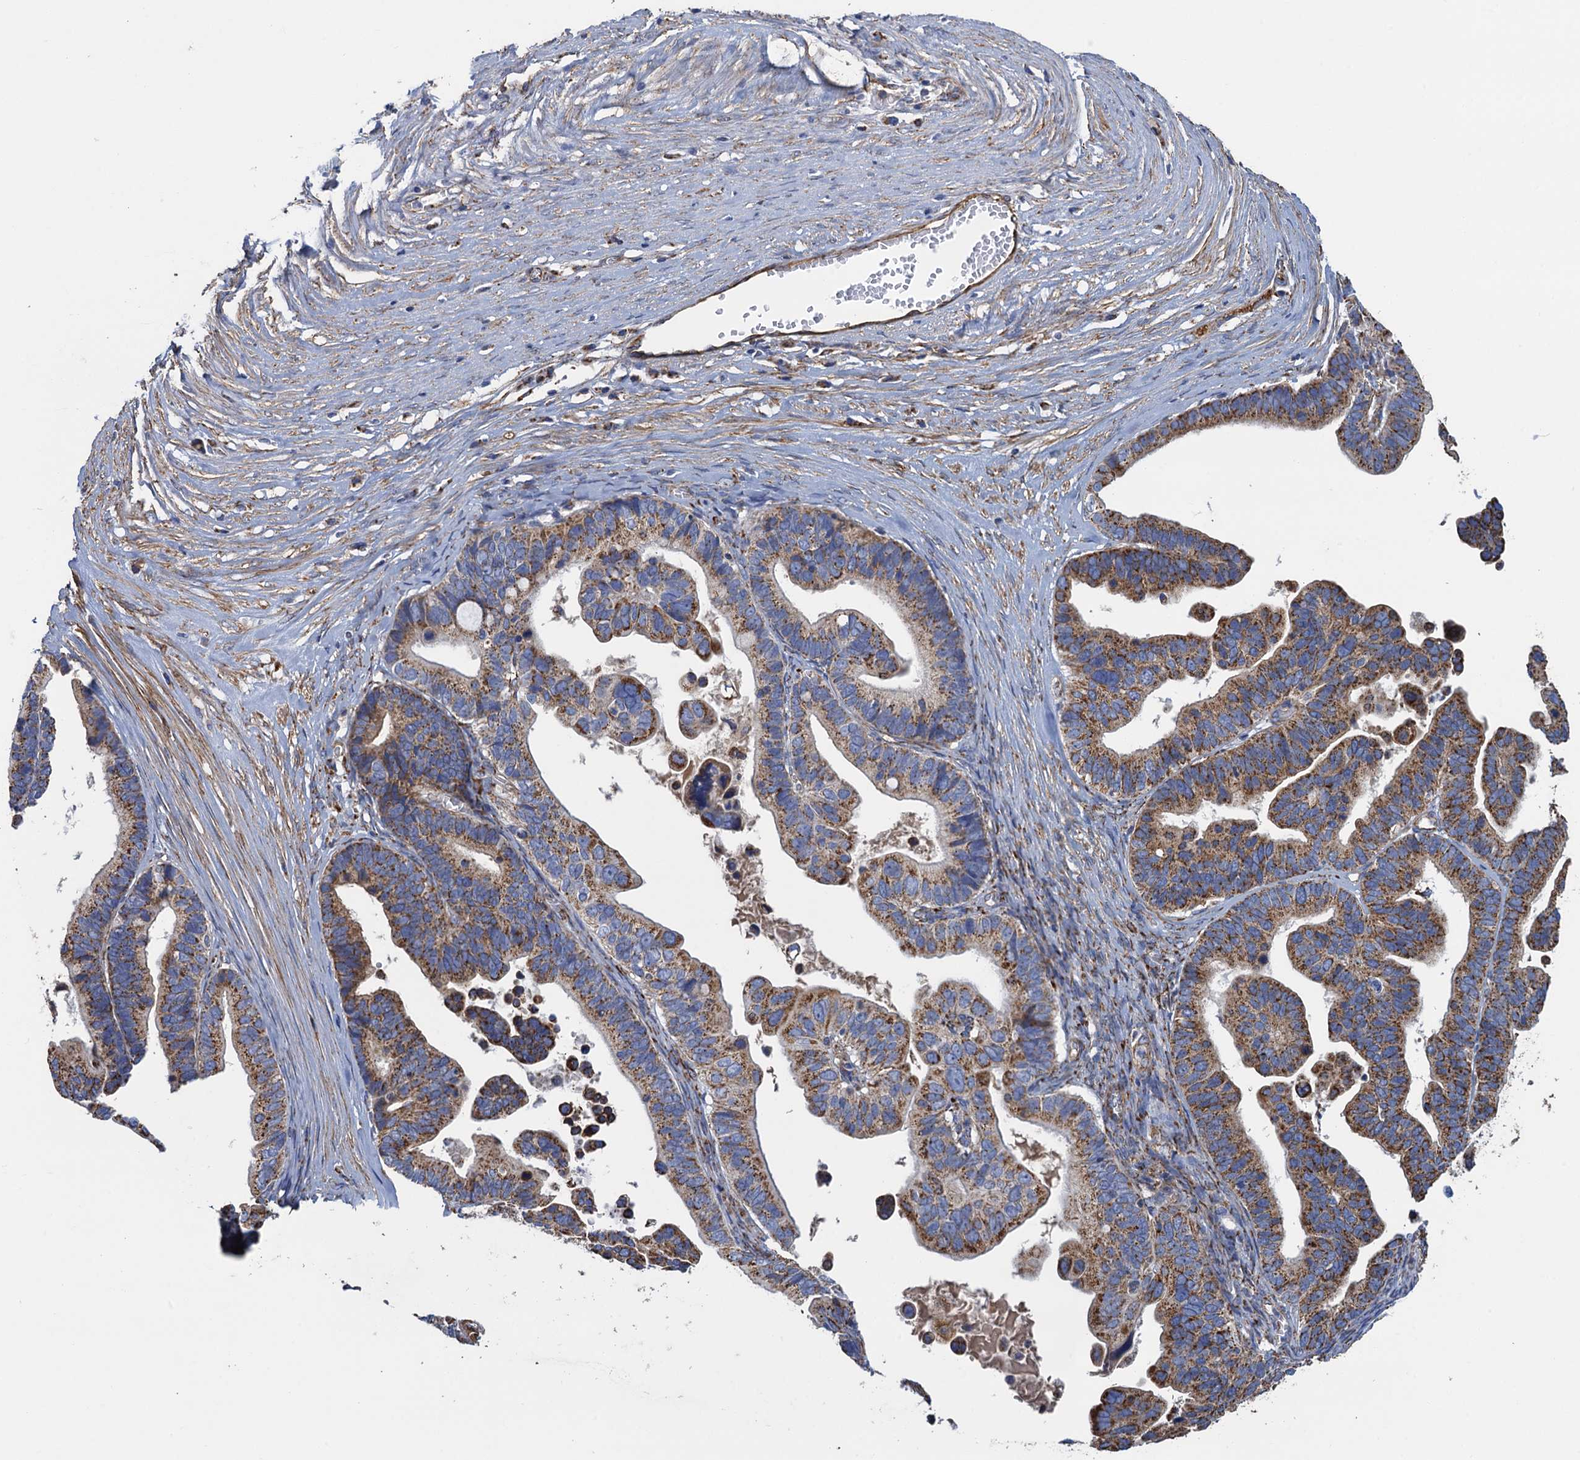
{"staining": {"intensity": "moderate", "quantity": "25%-75%", "location": "cytoplasmic/membranous"}, "tissue": "ovarian cancer", "cell_type": "Tumor cells", "image_type": "cancer", "snomed": [{"axis": "morphology", "description": "Cystadenocarcinoma, serous, NOS"}, {"axis": "topography", "description": "Ovary"}], "caption": "Ovarian cancer (serous cystadenocarcinoma) stained with immunohistochemistry (IHC) exhibits moderate cytoplasmic/membranous positivity in approximately 25%-75% of tumor cells. Using DAB (3,3'-diaminobenzidine) (brown) and hematoxylin (blue) stains, captured at high magnification using brightfield microscopy.", "gene": "GCSH", "patient": {"sex": "female", "age": 56}}